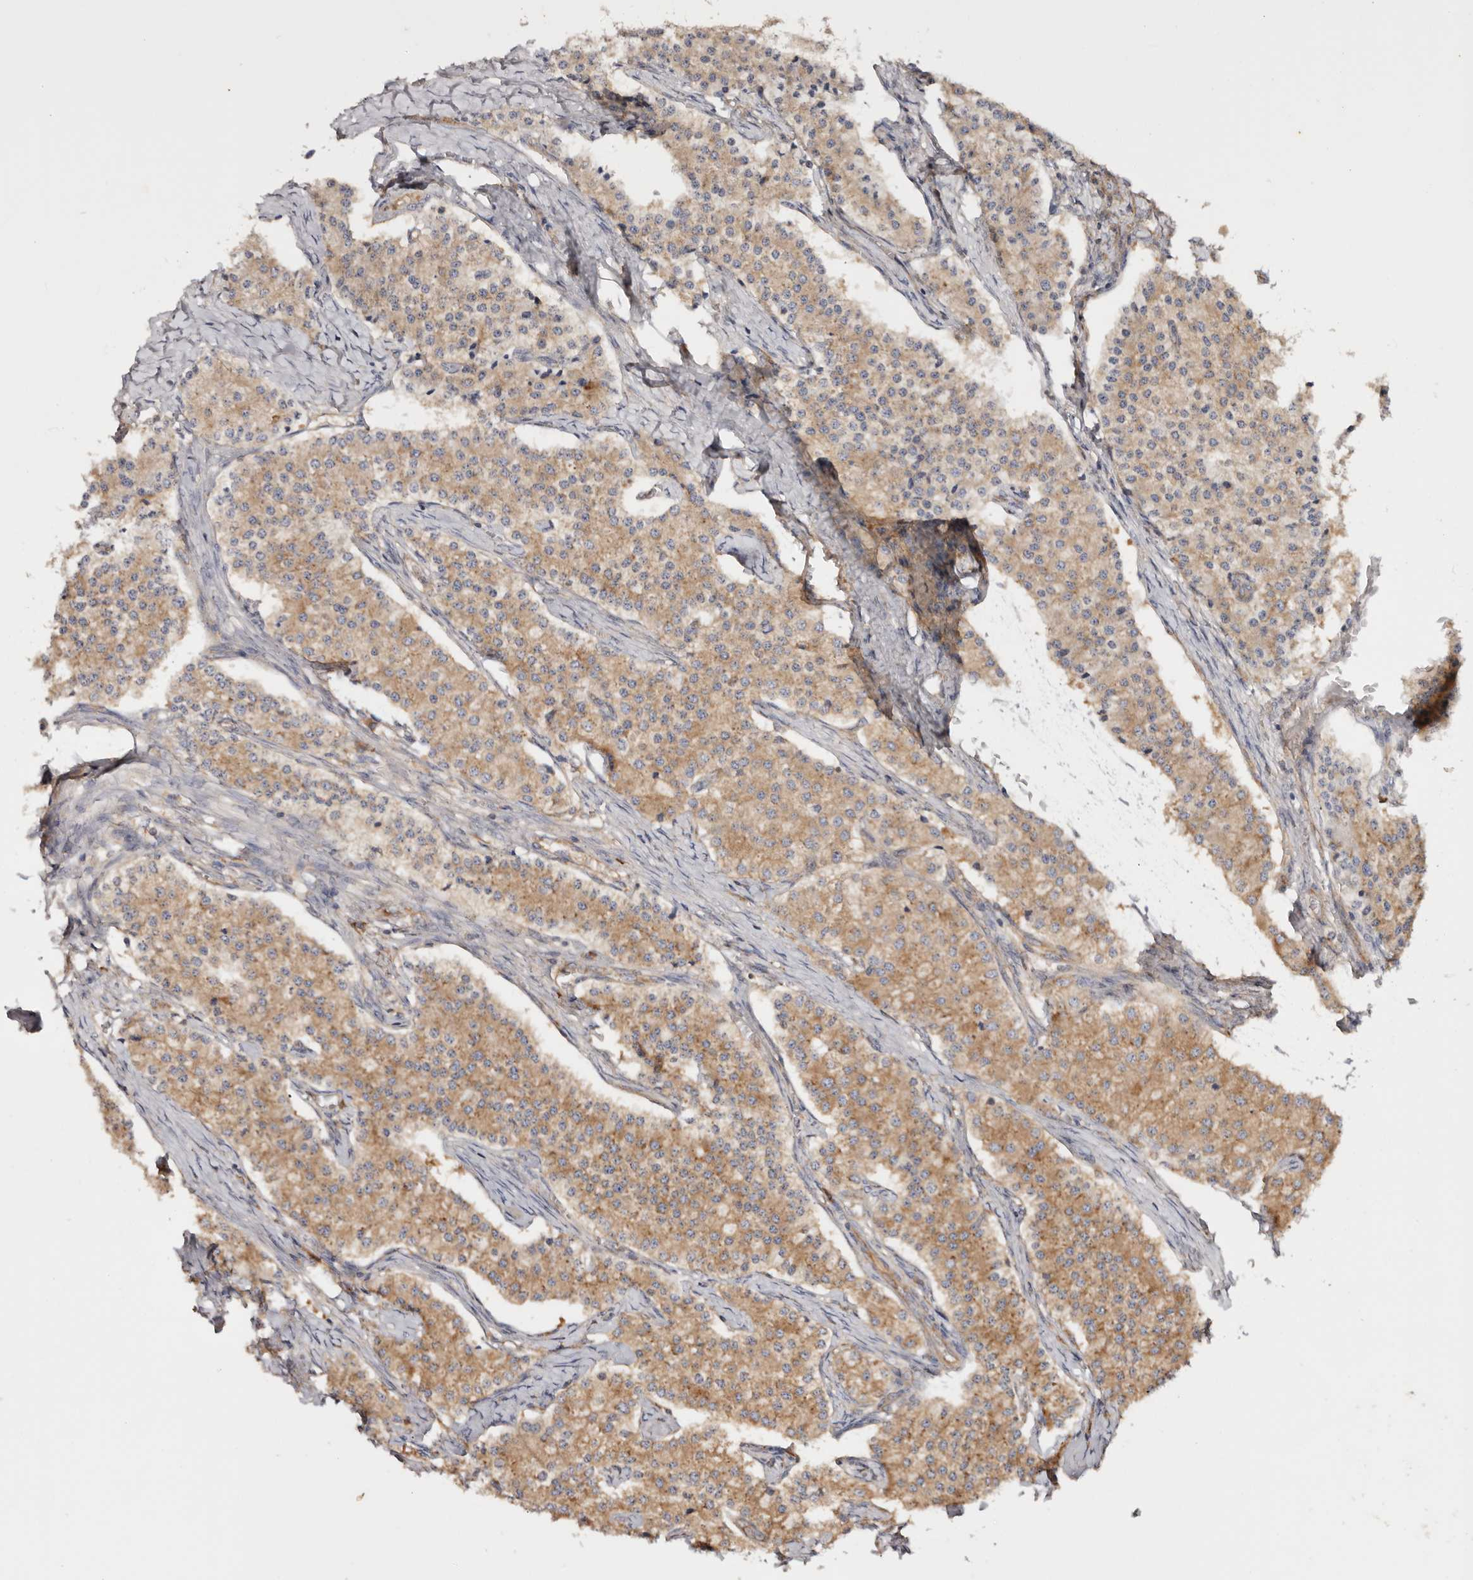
{"staining": {"intensity": "moderate", "quantity": ">75%", "location": "cytoplasmic/membranous"}, "tissue": "carcinoid", "cell_type": "Tumor cells", "image_type": "cancer", "snomed": [{"axis": "morphology", "description": "Carcinoid, malignant, NOS"}, {"axis": "topography", "description": "Colon"}], "caption": "Immunohistochemistry histopathology image of carcinoid stained for a protein (brown), which exhibits medium levels of moderate cytoplasmic/membranous staining in about >75% of tumor cells.", "gene": "EPRS1", "patient": {"sex": "female", "age": 52}}